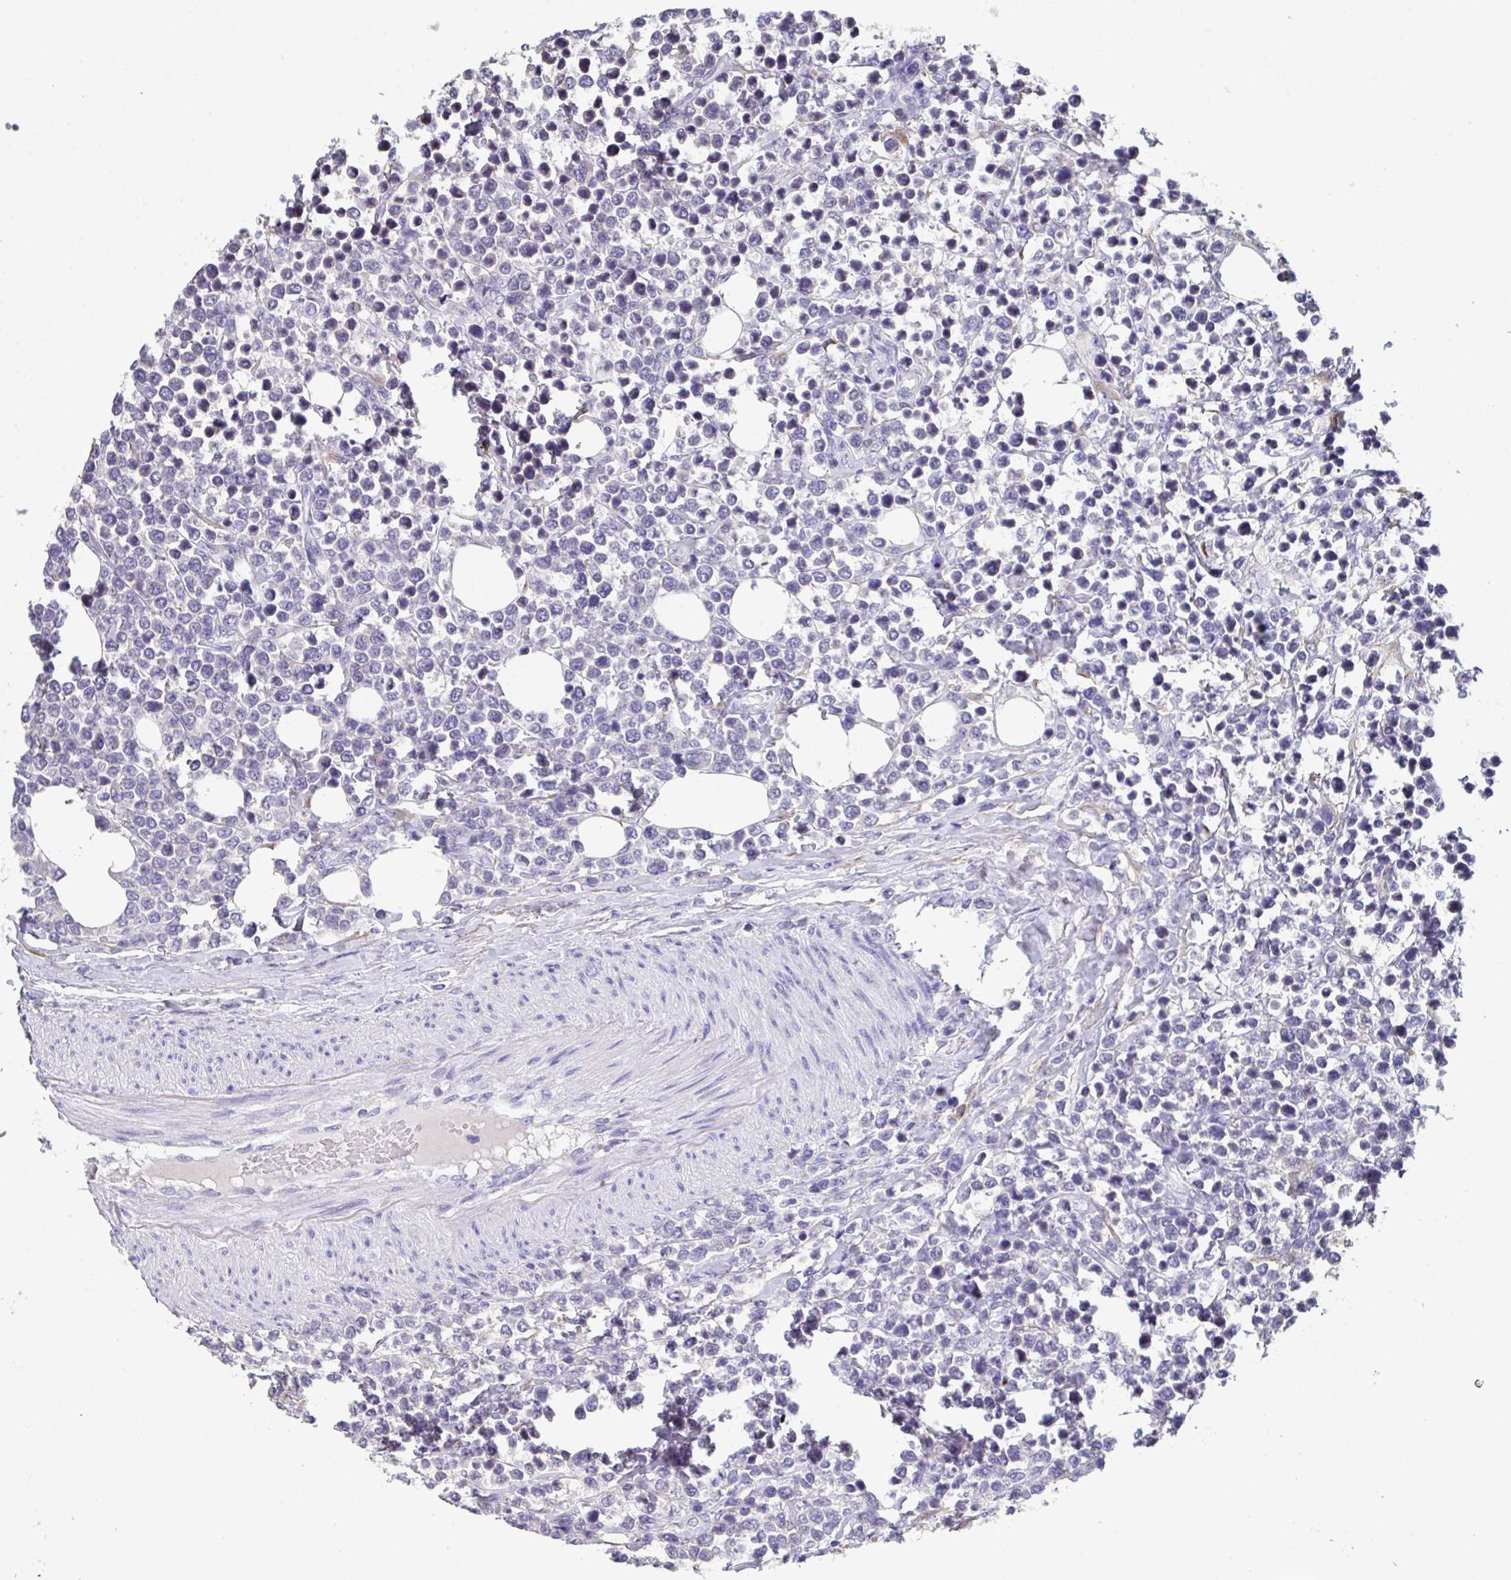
{"staining": {"intensity": "negative", "quantity": "none", "location": "none"}, "tissue": "lymphoma", "cell_type": "Tumor cells", "image_type": "cancer", "snomed": [{"axis": "morphology", "description": "Malignant lymphoma, non-Hodgkin's type, Low grade"}, {"axis": "topography", "description": "Lymph node"}], "caption": "The histopathology image shows no staining of tumor cells in lymphoma.", "gene": "LRRC58", "patient": {"sex": "male", "age": 60}}